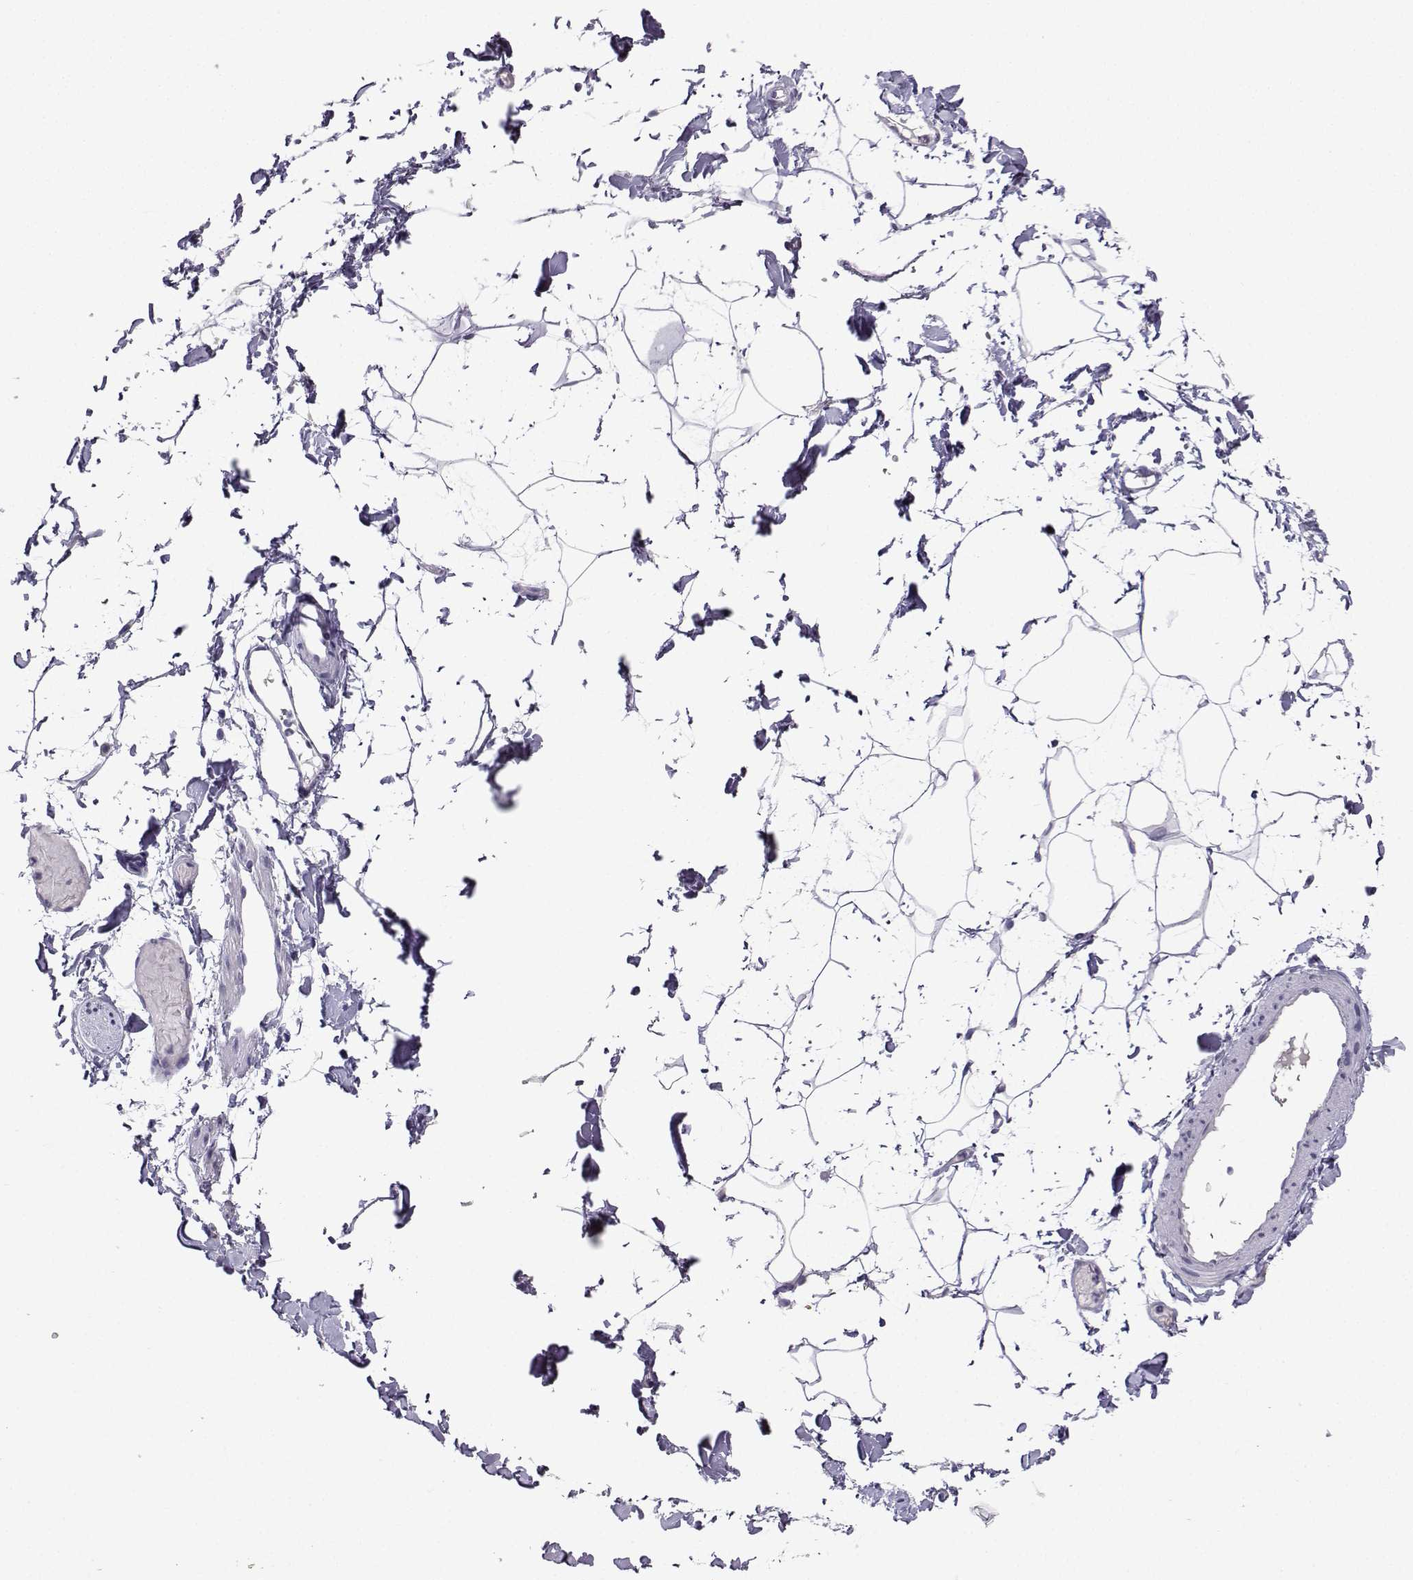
{"staining": {"intensity": "negative", "quantity": "none", "location": "none"}, "tissue": "adipose tissue", "cell_type": "Adipocytes", "image_type": "normal", "snomed": [{"axis": "morphology", "description": "Normal tissue, NOS"}, {"axis": "topography", "description": "Gallbladder"}, {"axis": "topography", "description": "Peripheral nerve tissue"}], "caption": "IHC histopathology image of benign adipose tissue: adipose tissue stained with DAB (3,3'-diaminobenzidine) exhibits no significant protein staining in adipocytes.", "gene": "TBR1", "patient": {"sex": "female", "age": 45}}